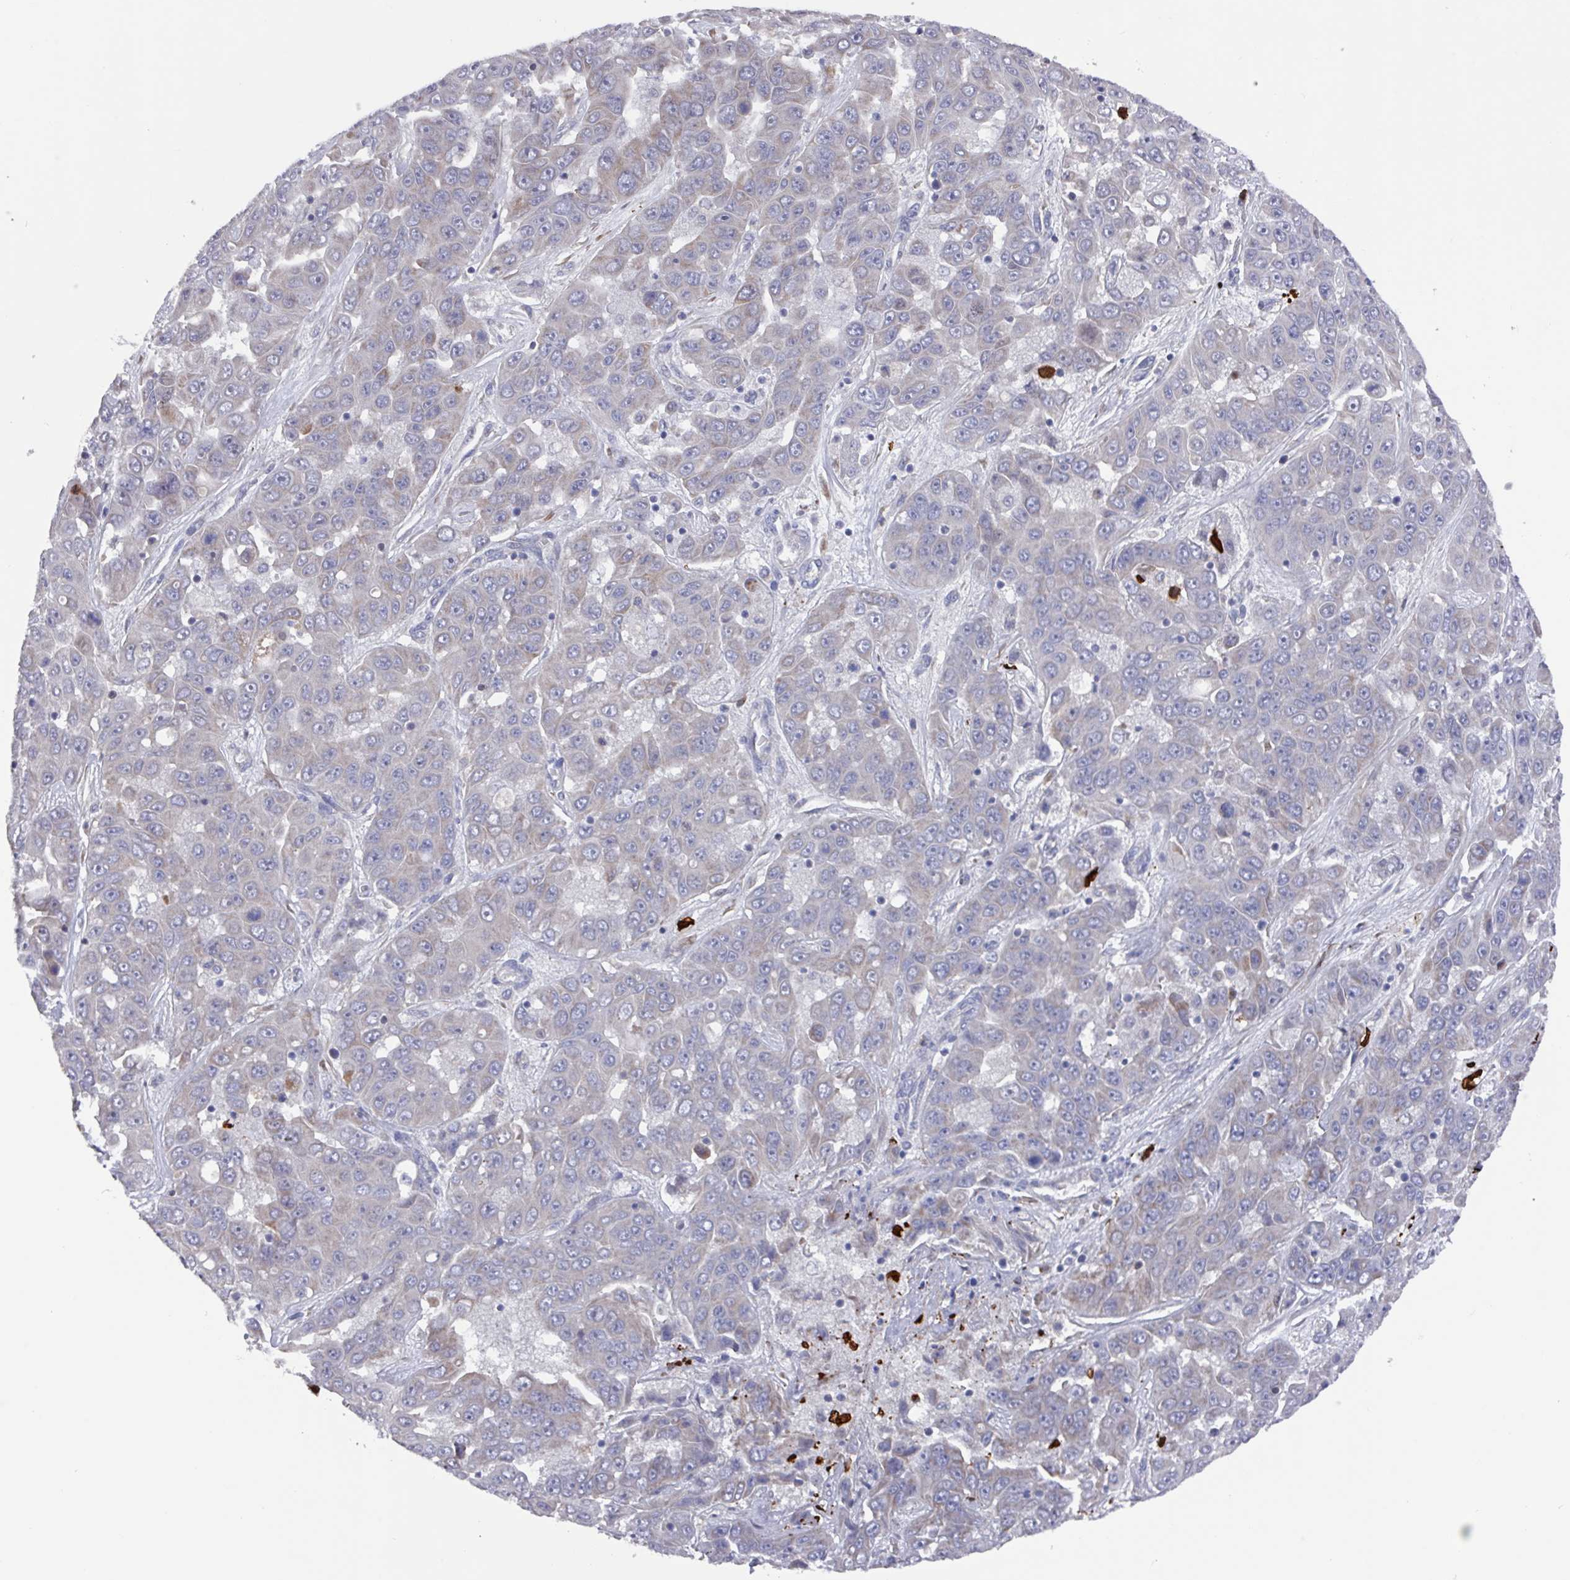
{"staining": {"intensity": "weak", "quantity": "25%-75%", "location": "cytoplasmic/membranous"}, "tissue": "liver cancer", "cell_type": "Tumor cells", "image_type": "cancer", "snomed": [{"axis": "morphology", "description": "Cholangiocarcinoma"}, {"axis": "topography", "description": "Liver"}], "caption": "Weak cytoplasmic/membranous positivity for a protein is appreciated in approximately 25%-75% of tumor cells of cholangiocarcinoma (liver) using IHC.", "gene": "UQCC2", "patient": {"sex": "female", "age": 52}}